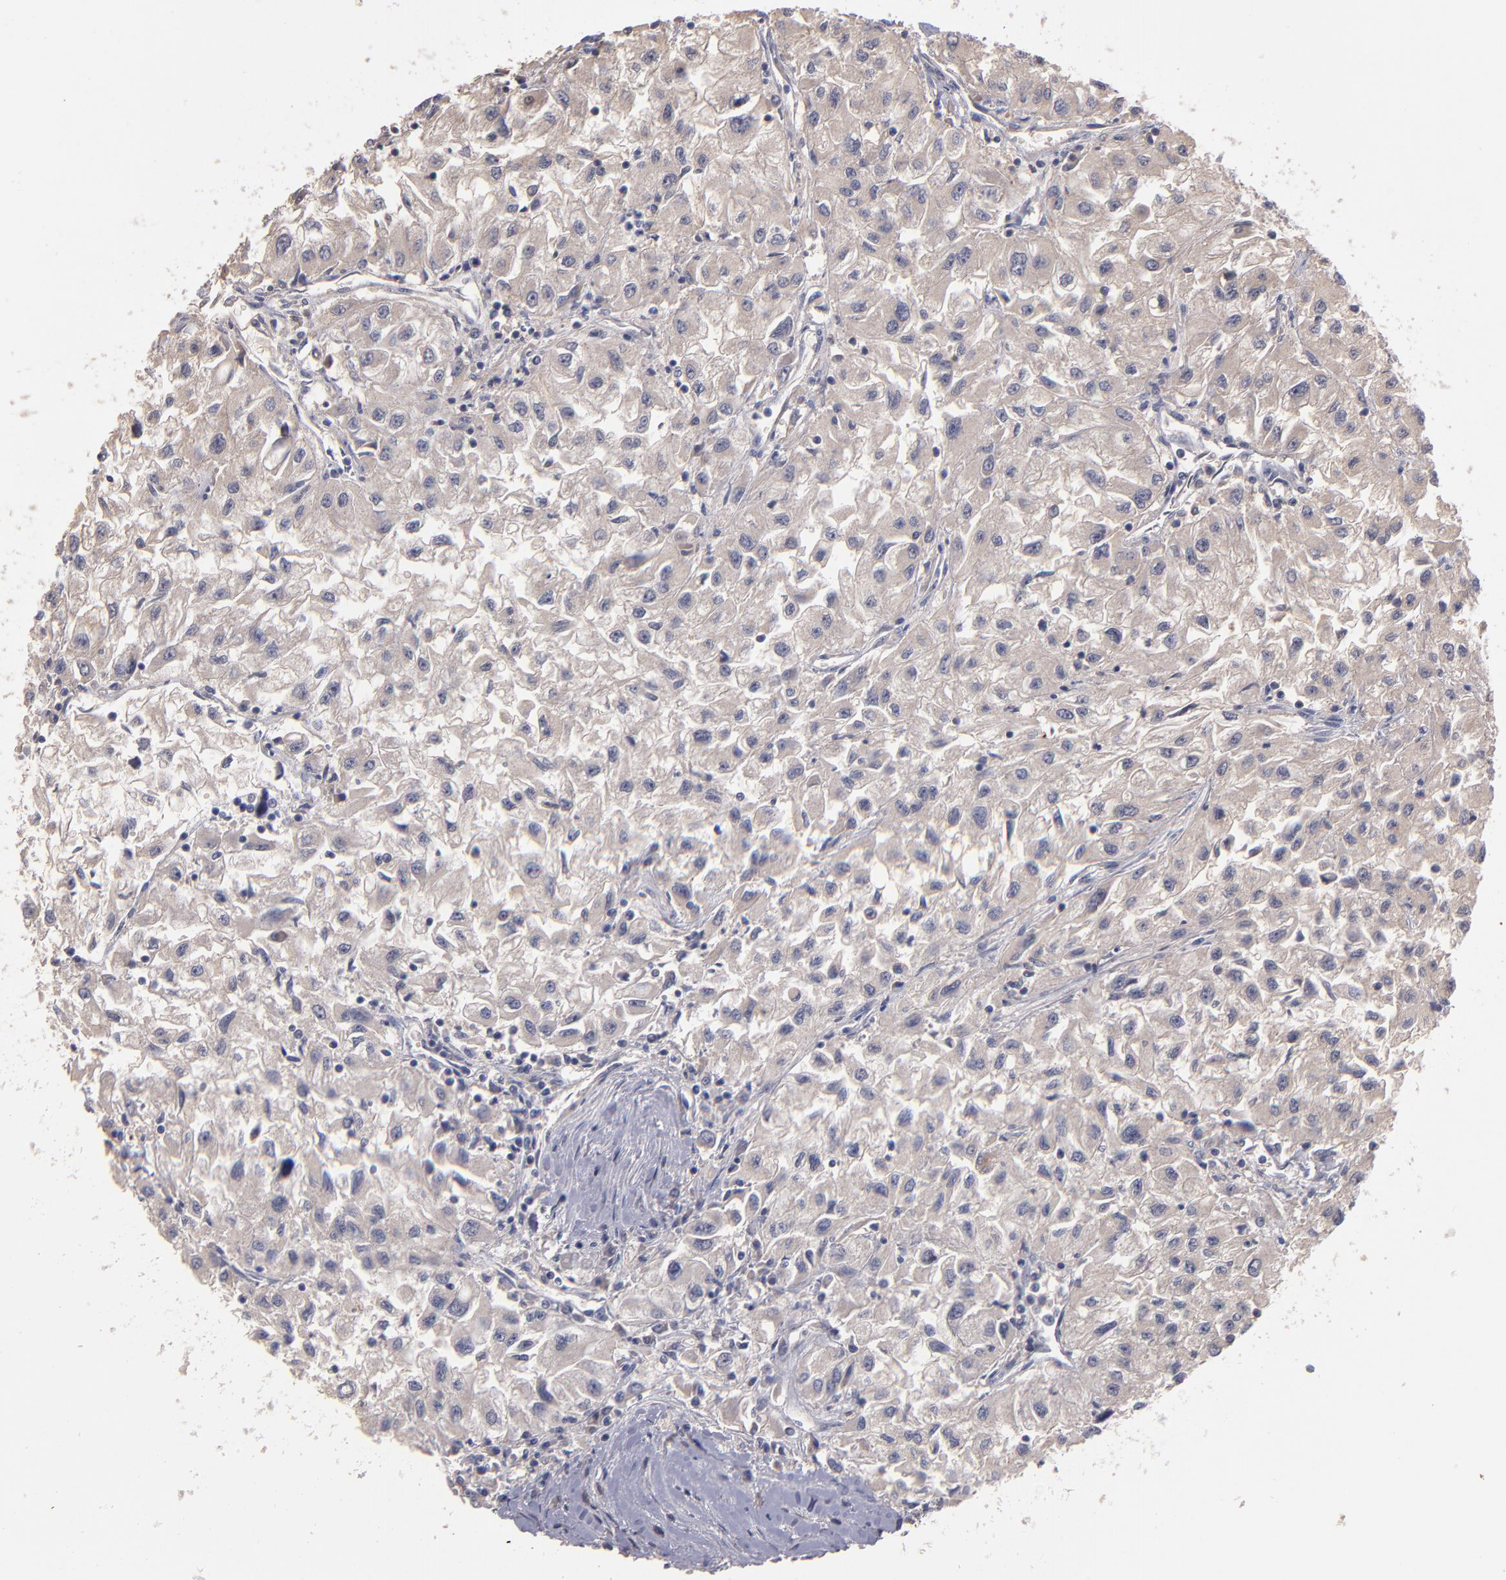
{"staining": {"intensity": "weak", "quantity": "<25%", "location": "cytoplasmic/membranous"}, "tissue": "renal cancer", "cell_type": "Tumor cells", "image_type": "cancer", "snomed": [{"axis": "morphology", "description": "Adenocarcinoma, NOS"}, {"axis": "topography", "description": "Kidney"}], "caption": "Immunohistochemistry (IHC) micrograph of neoplastic tissue: human adenocarcinoma (renal) stained with DAB (3,3'-diaminobenzidine) shows no significant protein expression in tumor cells.", "gene": "MAGEE1", "patient": {"sex": "male", "age": 59}}